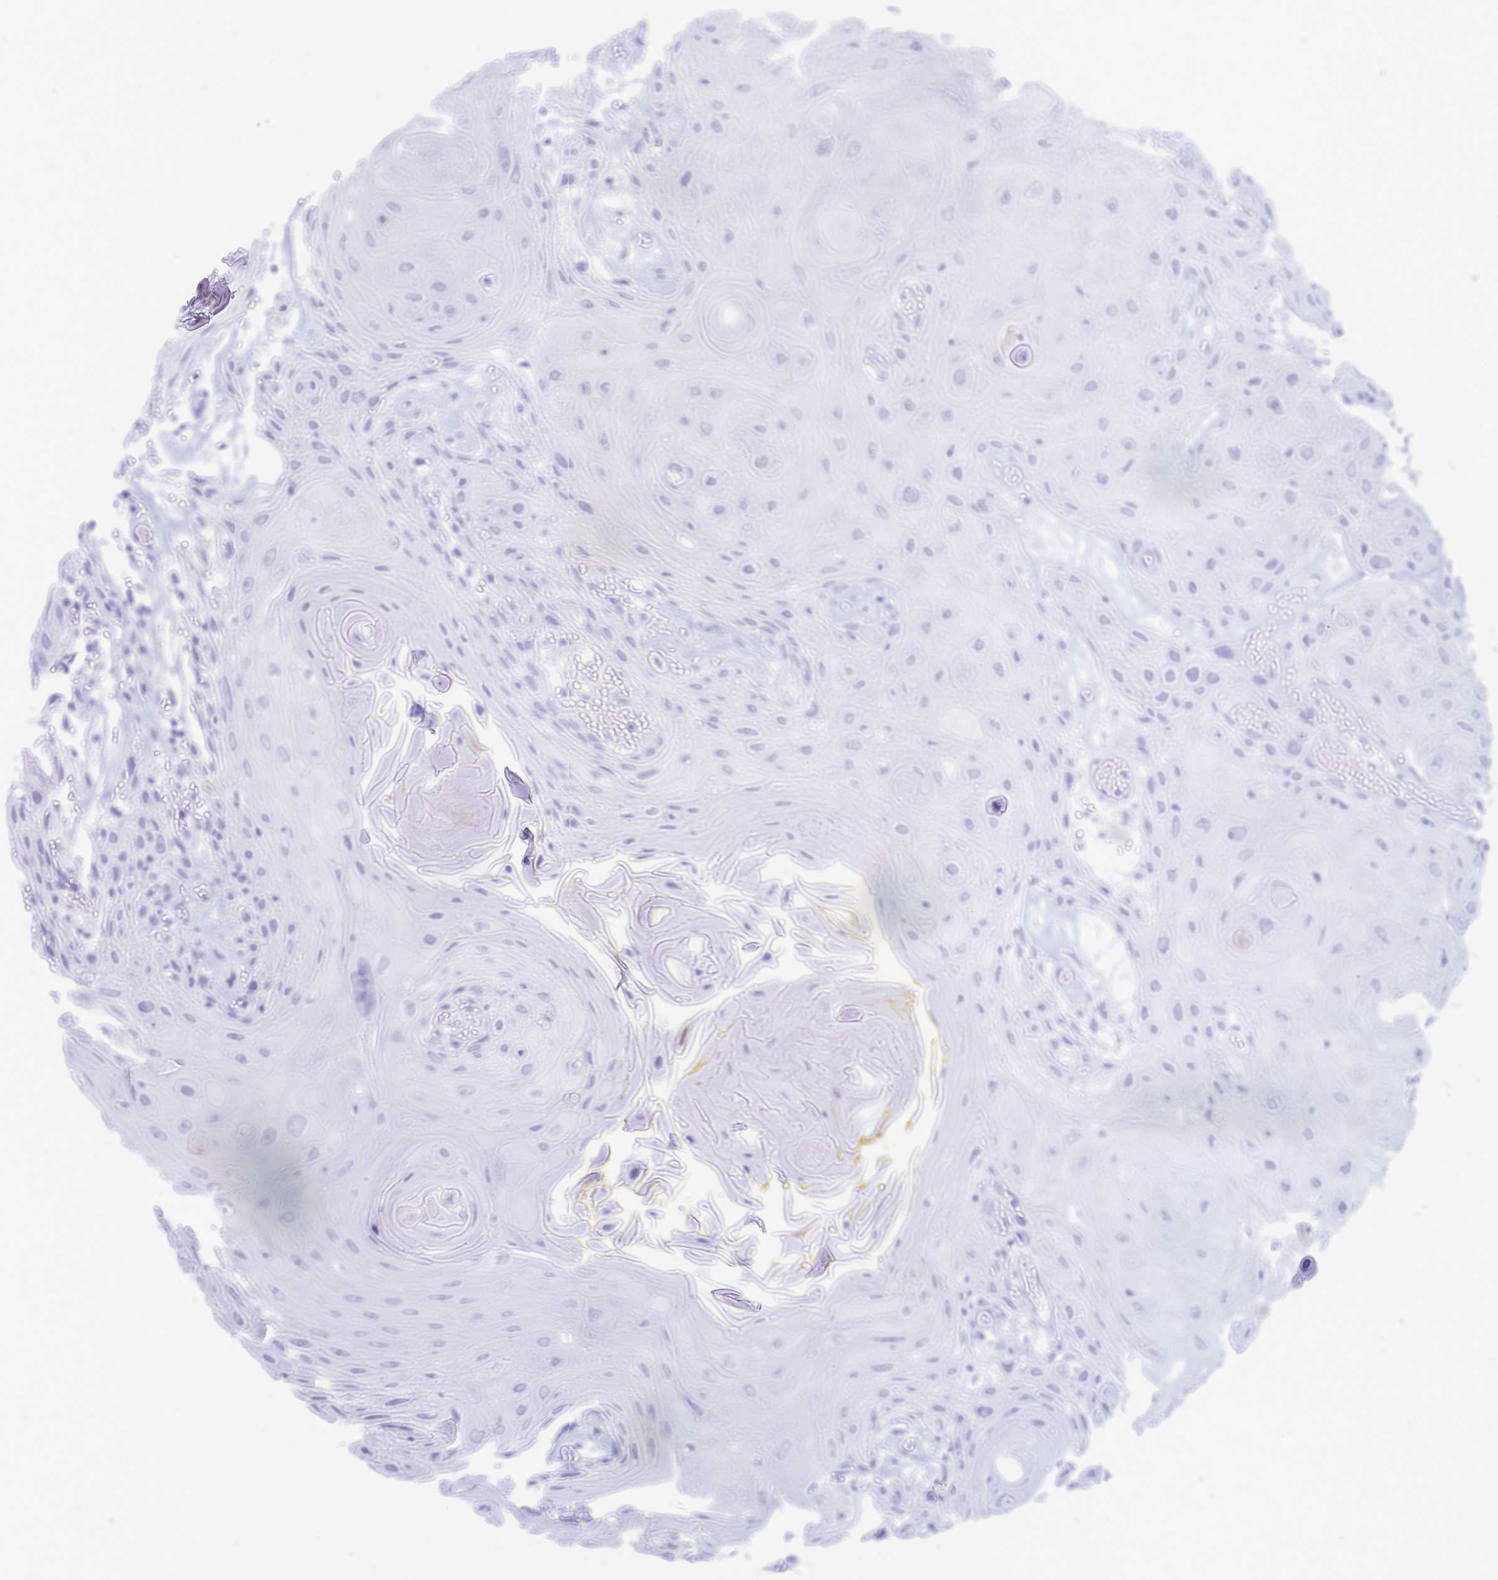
{"staining": {"intensity": "negative", "quantity": "none", "location": "none"}, "tissue": "head and neck cancer", "cell_type": "Tumor cells", "image_type": "cancer", "snomed": [{"axis": "morphology", "description": "Squamous cell carcinoma, NOS"}, {"axis": "topography", "description": "Oral tissue"}, {"axis": "topography", "description": "Head-Neck"}], "caption": "There is no significant positivity in tumor cells of head and neck cancer (squamous cell carcinoma).", "gene": "CYB5A", "patient": {"sex": "male", "age": 49}}